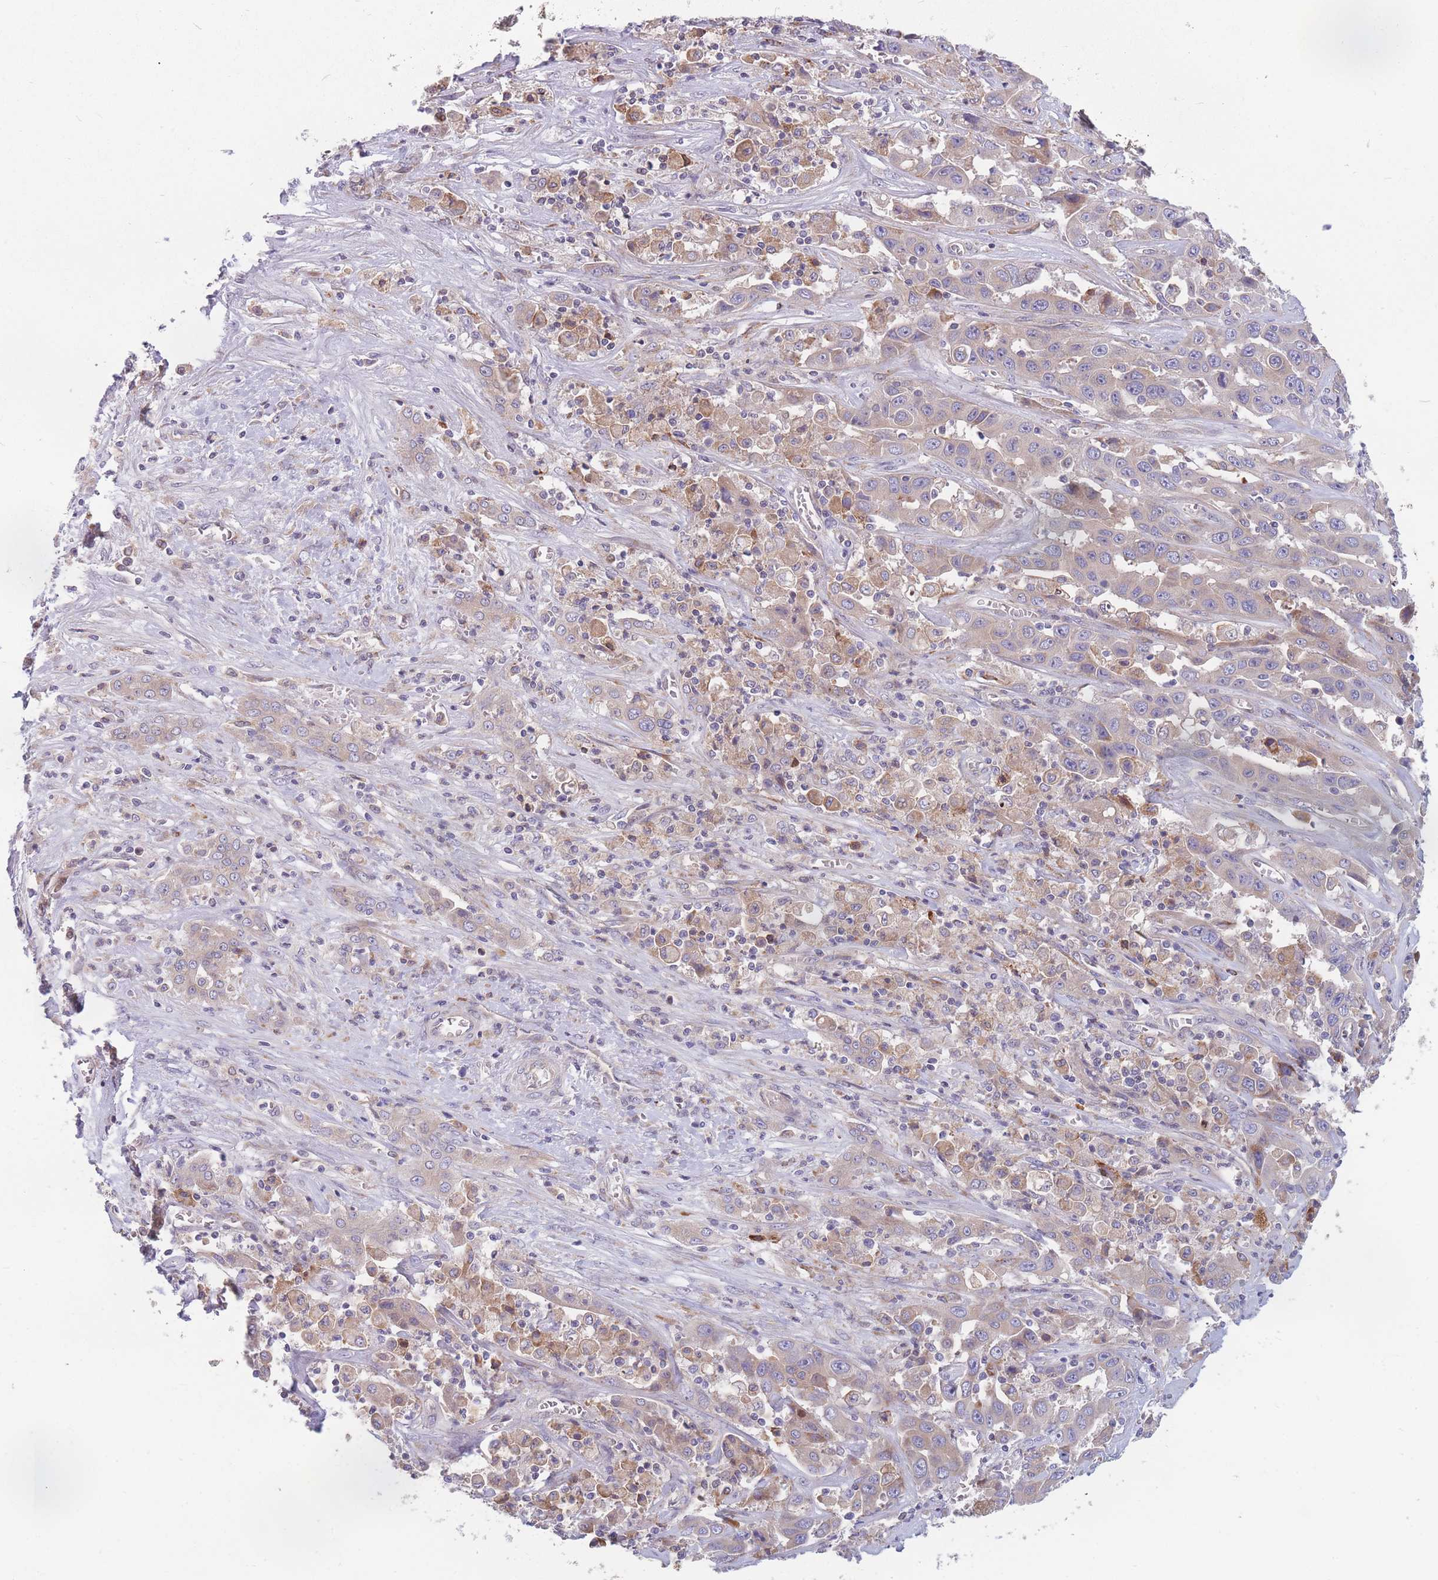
{"staining": {"intensity": "weak", "quantity": "25%-75%", "location": "cytoplasmic/membranous"}, "tissue": "liver cancer", "cell_type": "Tumor cells", "image_type": "cancer", "snomed": [{"axis": "morphology", "description": "Cholangiocarcinoma"}, {"axis": "topography", "description": "Liver"}], "caption": "A brown stain labels weak cytoplasmic/membranous expression of a protein in liver cholangiocarcinoma tumor cells.", "gene": "TMEM131L", "patient": {"sex": "female", "age": 52}}